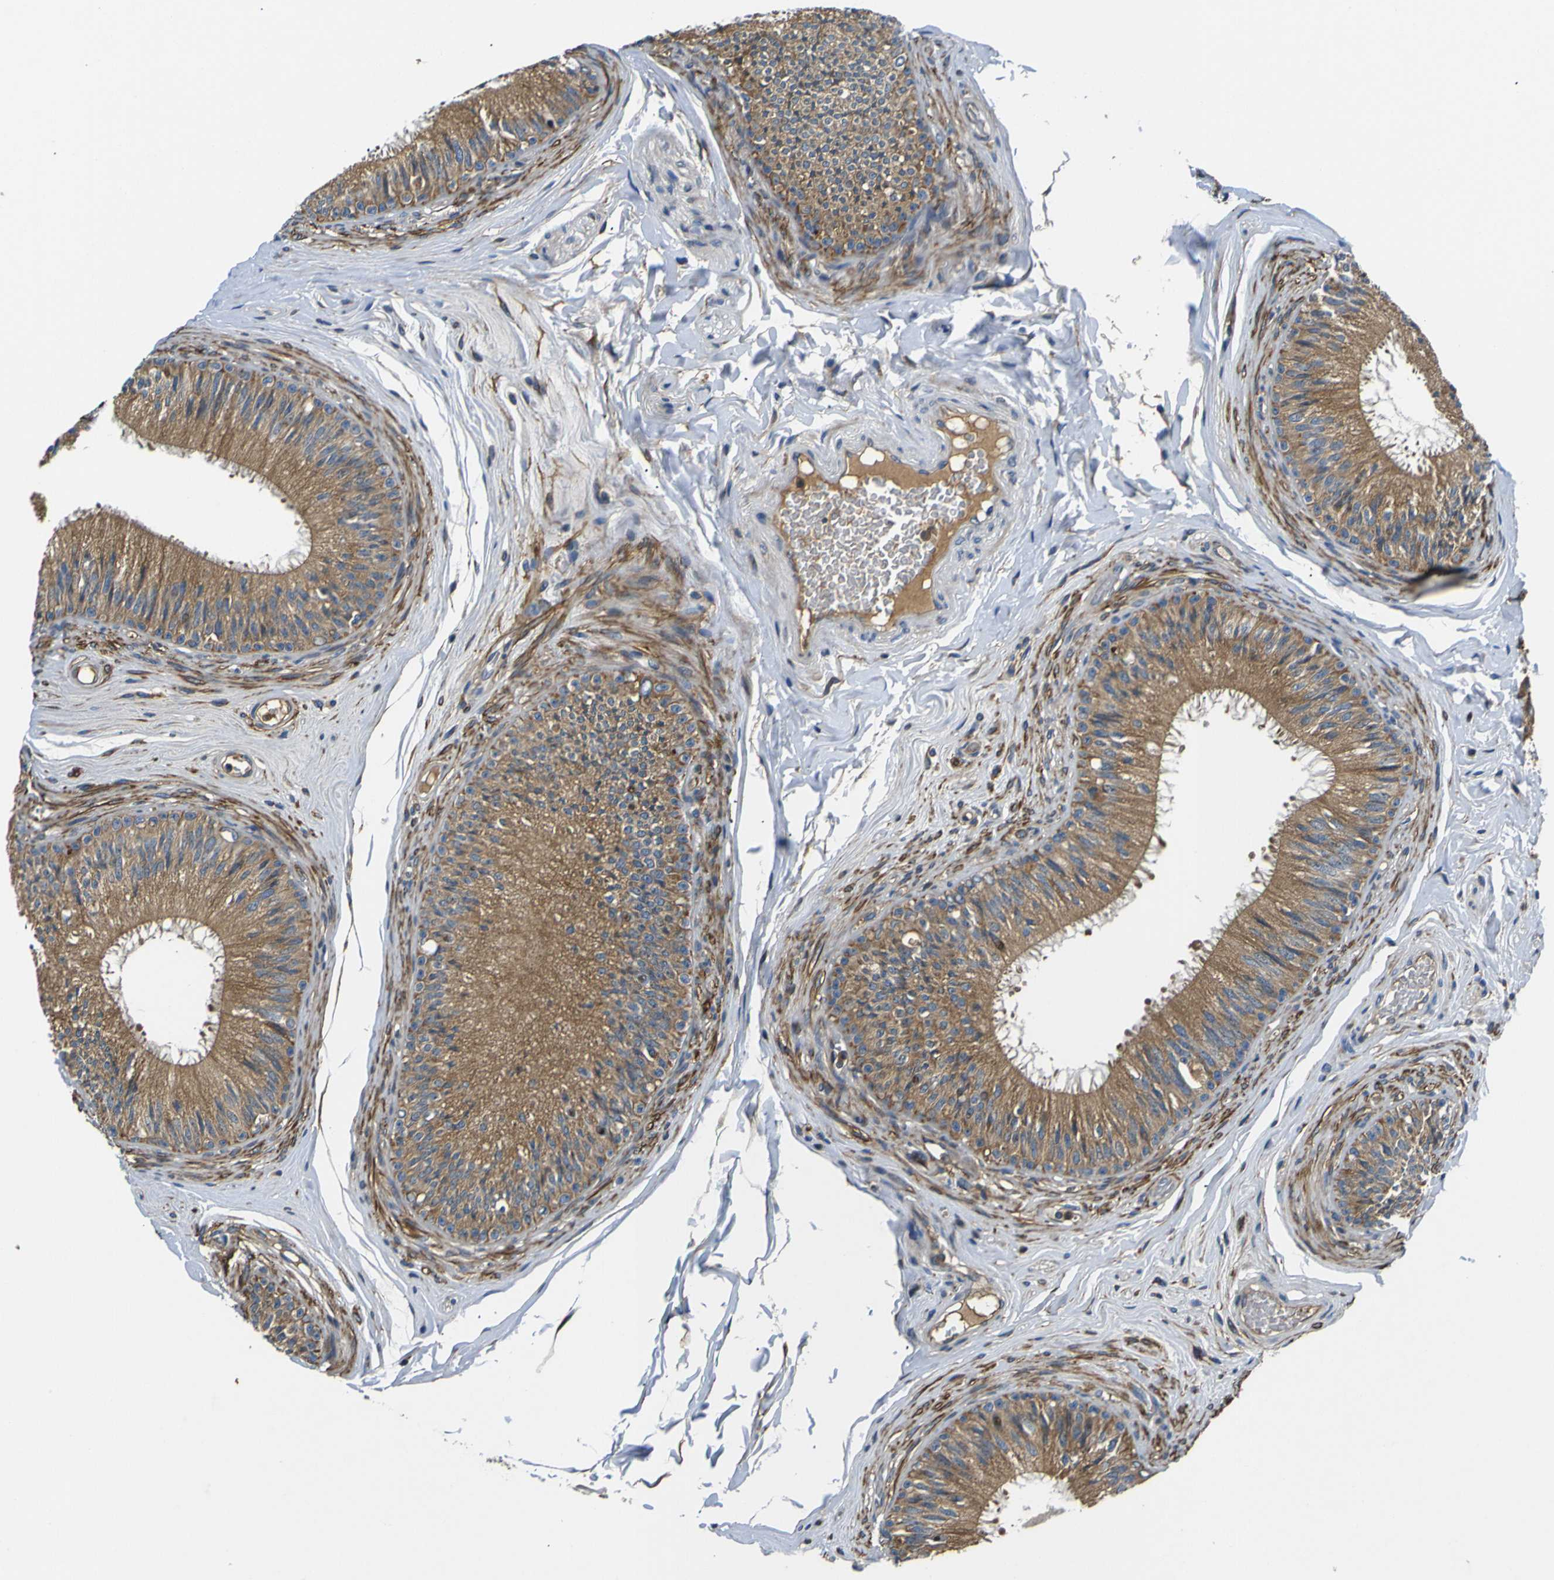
{"staining": {"intensity": "moderate", "quantity": ">75%", "location": "cytoplasmic/membranous"}, "tissue": "epididymis", "cell_type": "Glandular cells", "image_type": "normal", "snomed": [{"axis": "morphology", "description": "Normal tissue, NOS"}, {"axis": "topography", "description": "Testis"}, {"axis": "topography", "description": "Epididymis"}], "caption": "Normal epididymis demonstrates moderate cytoplasmic/membranous expression in approximately >75% of glandular cells, visualized by immunohistochemistry.", "gene": "RAB1B", "patient": {"sex": "male", "age": 36}}